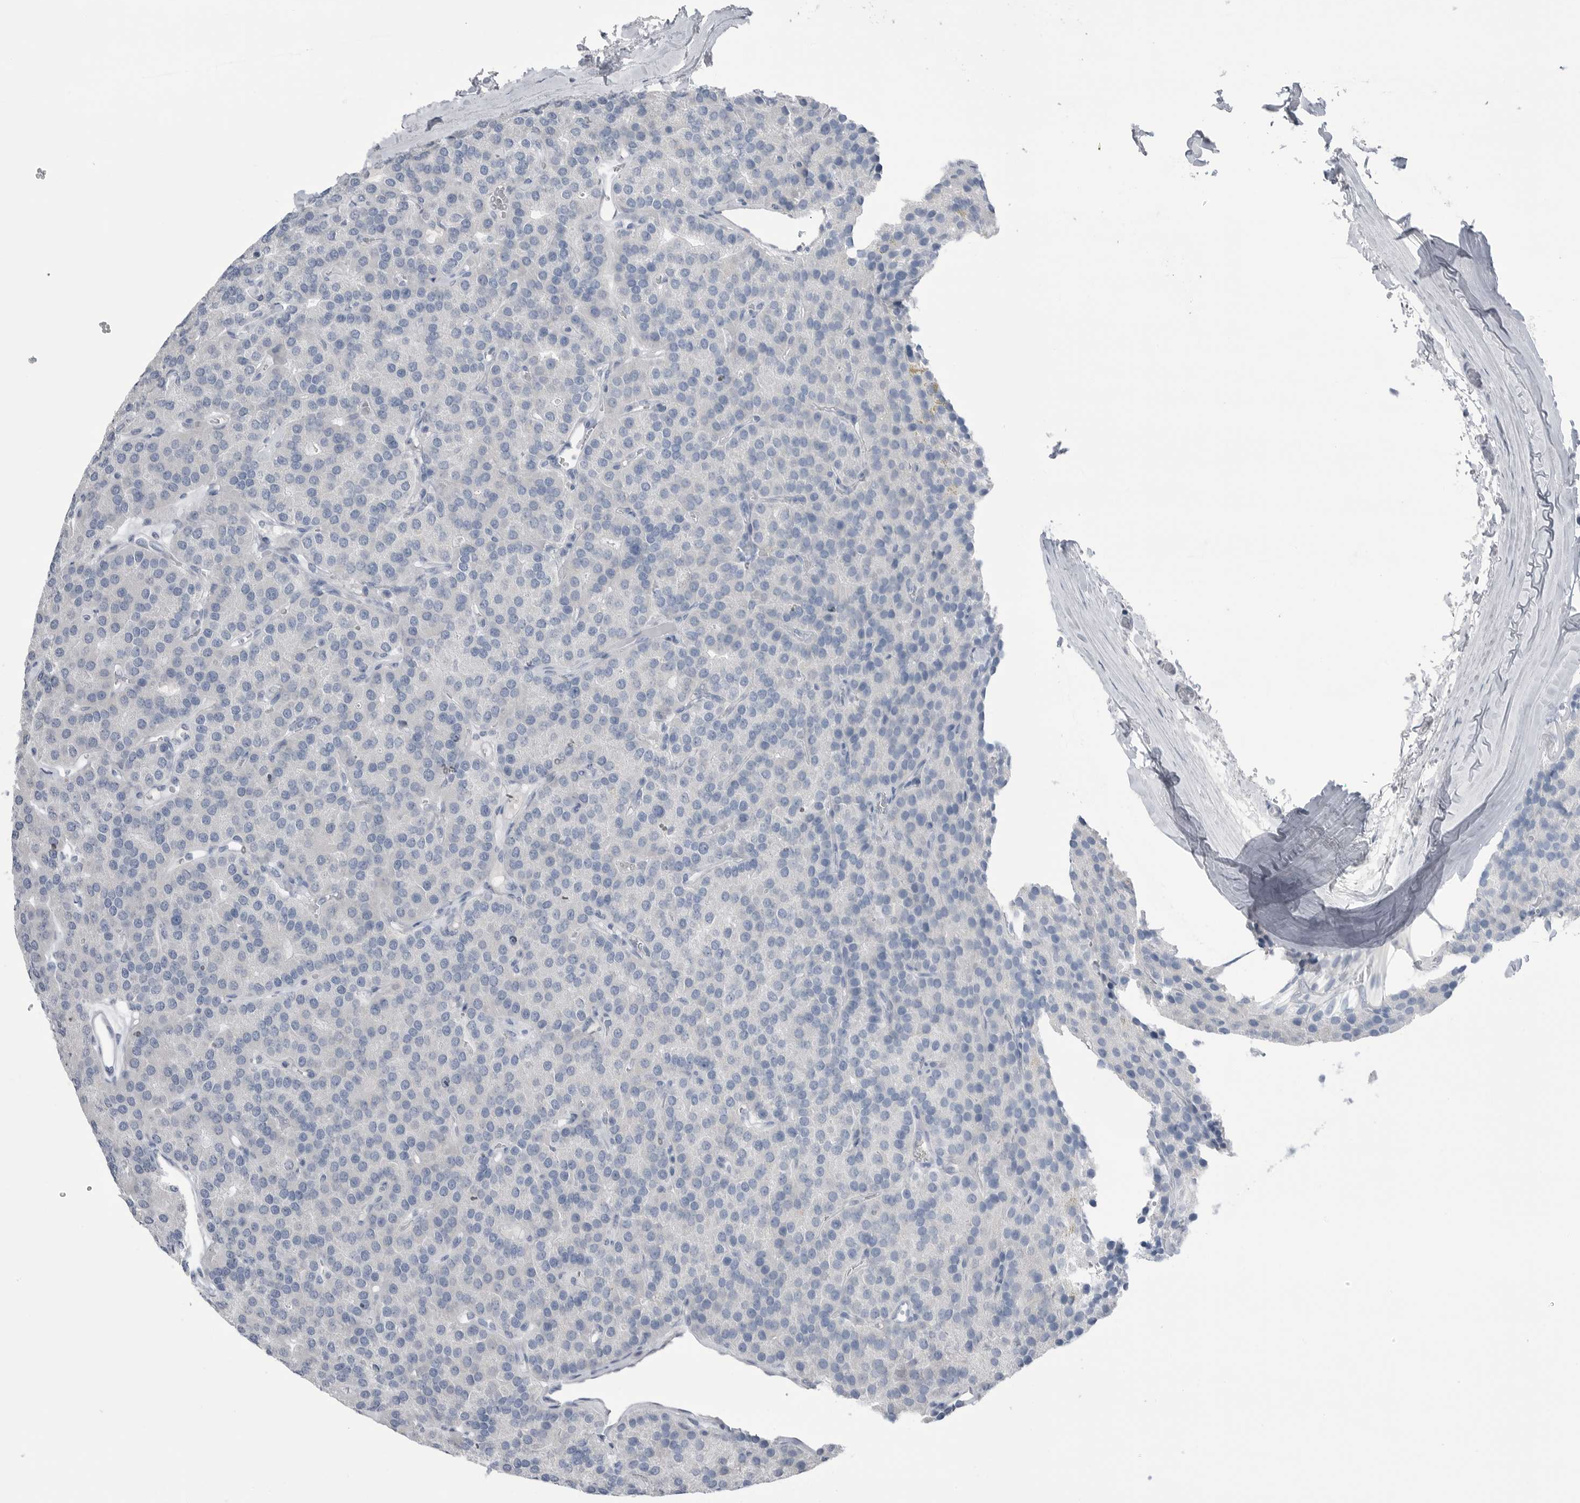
{"staining": {"intensity": "negative", "quantity": "none", "location": "none"}, "tissue": "parathyroid gland", "cell_type": "Glandular cells", "image_type": "normal", "snomed": [{"axis": "morphology", "description": "Normal tissue, NOS"}, {"axis": "morphology", "description": "Adenoma, NOS"}, {"axis": "topography", "description": "Parathyroid gland"}], "caption": "An image of parathyroid gland stained for a protein exhibits no brown staining in glandular cells.", "gene": "ABHD12", "patient": {"sex": "female", "age": 86}}